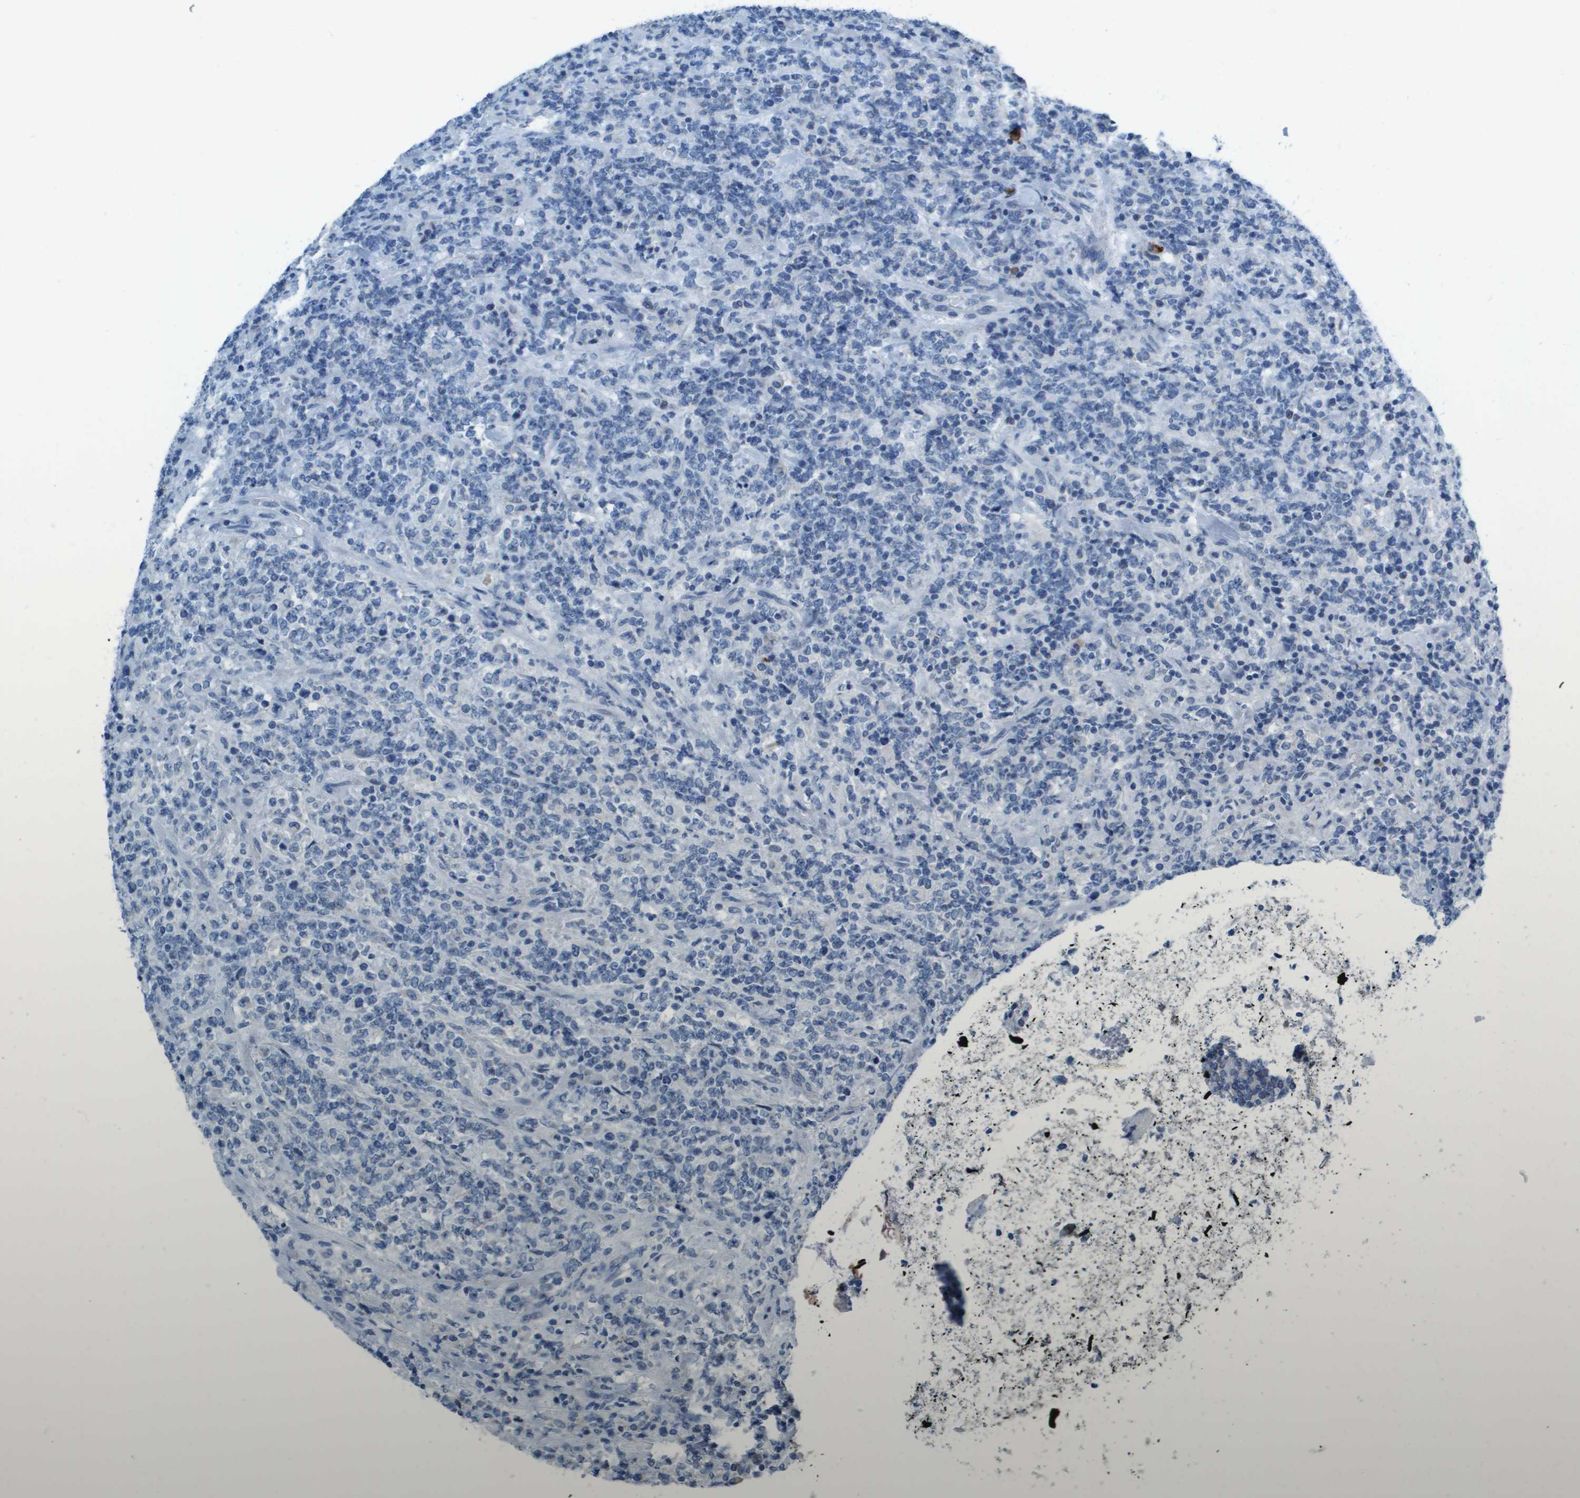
{"staining": {"intensity": "negative", "quantity": "none", "location": "none"}, "tissue": "lymphoma", "cell_type": "Tumor cells", "image_type": "cancer", "snomed": [{"axis": "morphology", "description": "Malignant lymphoma, non-Hodgkin's type, High grade"}, {"axis": "topography", "description": "Soft tissue"}], "caption": "A high-resolution photomicrograph shows immunohistochemistry (IHC) staining of lymphoma, which shows no significant expression in tumor cells.", "gene": "SDC1", "patient": {"sex": "male", "age": 18}}